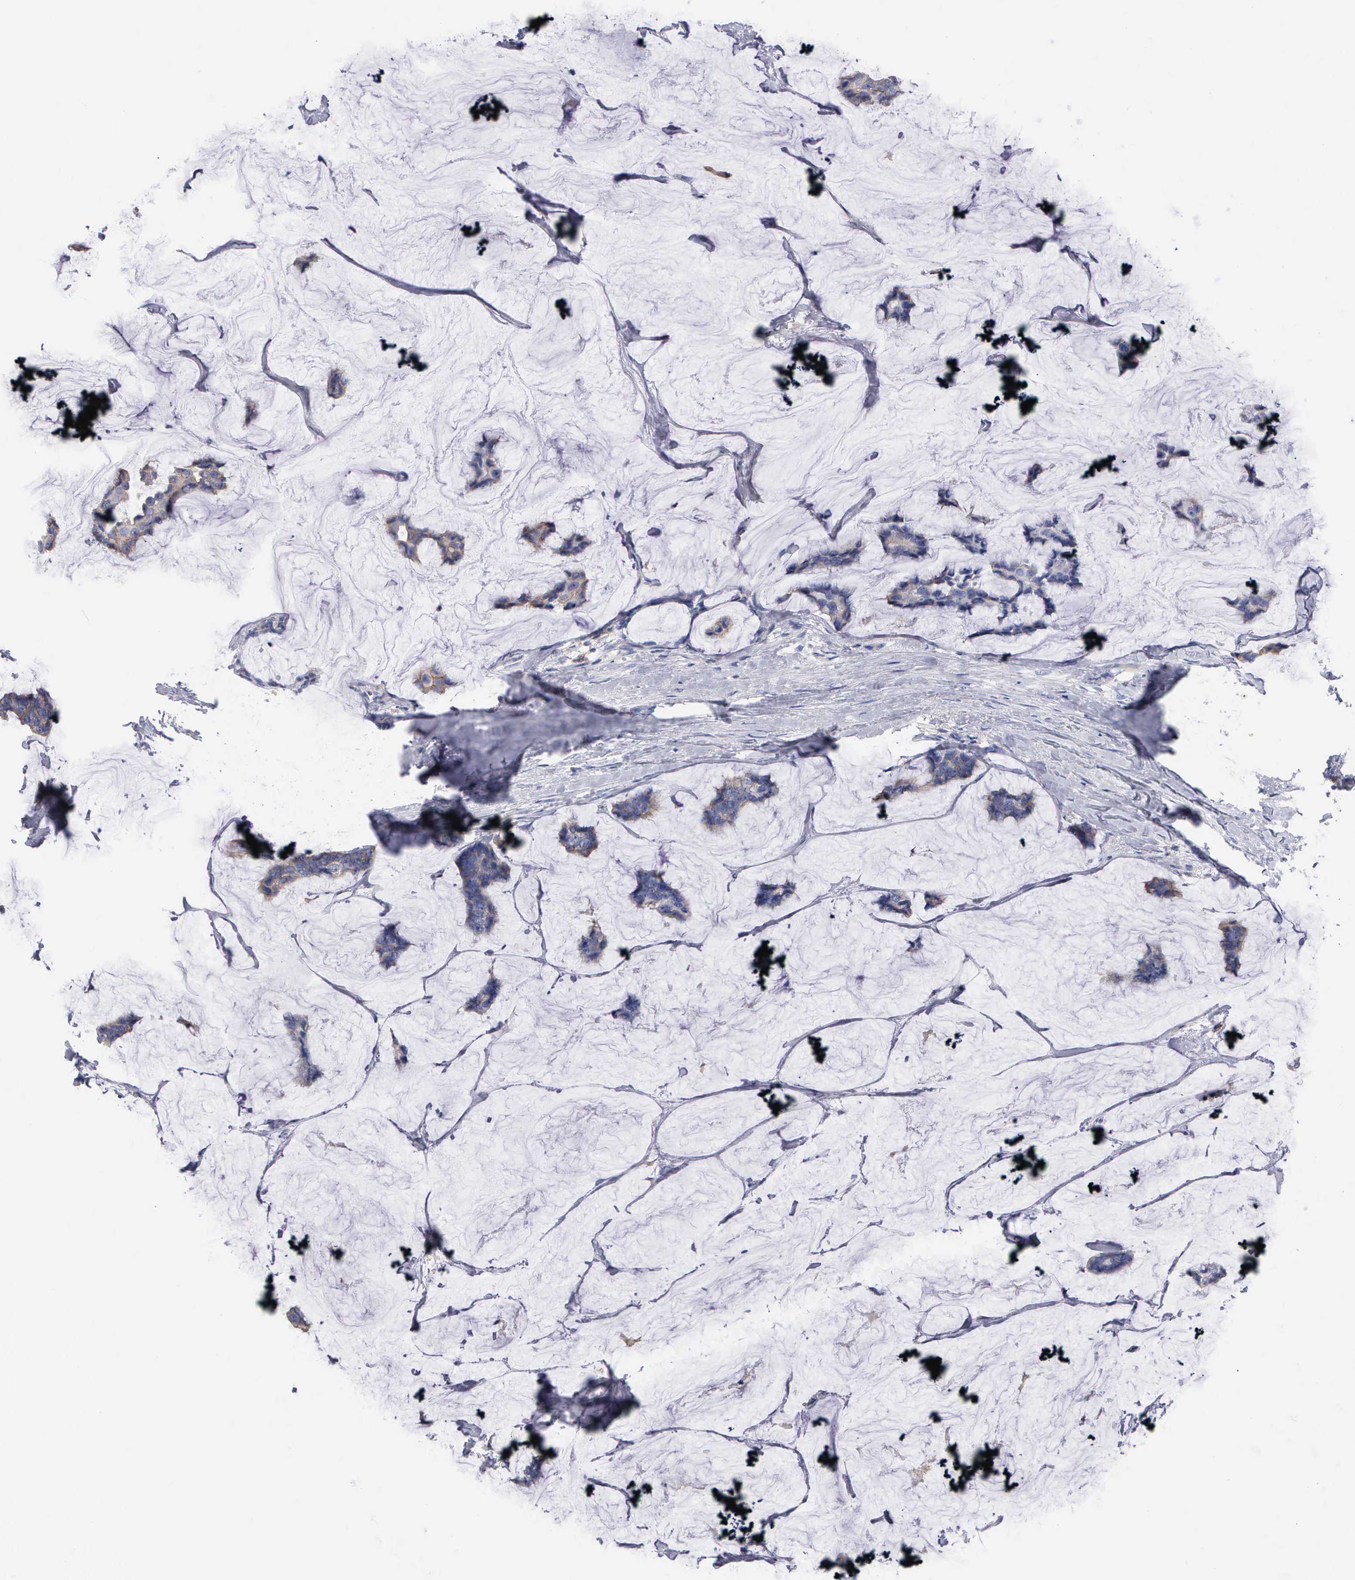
{"staining": {"intensity": "weak", "quantity": ">75%", "location": "cytoplasmic/membranous"}, "tissue": "breast cancer", "cell_type": "Tumor cells", "image_type": "cancer", "snomed": [{"axis": "morphology", "description": "Normal tissue, NOS"}, {"axis": "morphology", "description": "Duct carcinoma"}, {"axis": "topography", "description": "Breast"}], "caption": "Brown immunohistochemical staining in human breast cancer (invasive ductal carcinoma) exhibits weak cytoplasmic/membranous expression in approximately >75% of tumor cells. The staining is performed using DAB (3,3'-diaminobenzidine) brown chromogen to label protein expression. The nuclei are counter-stained blue using hematoxylin.", "gene": "PTGS2", "patient": {"sex": "female", "age": 50}}